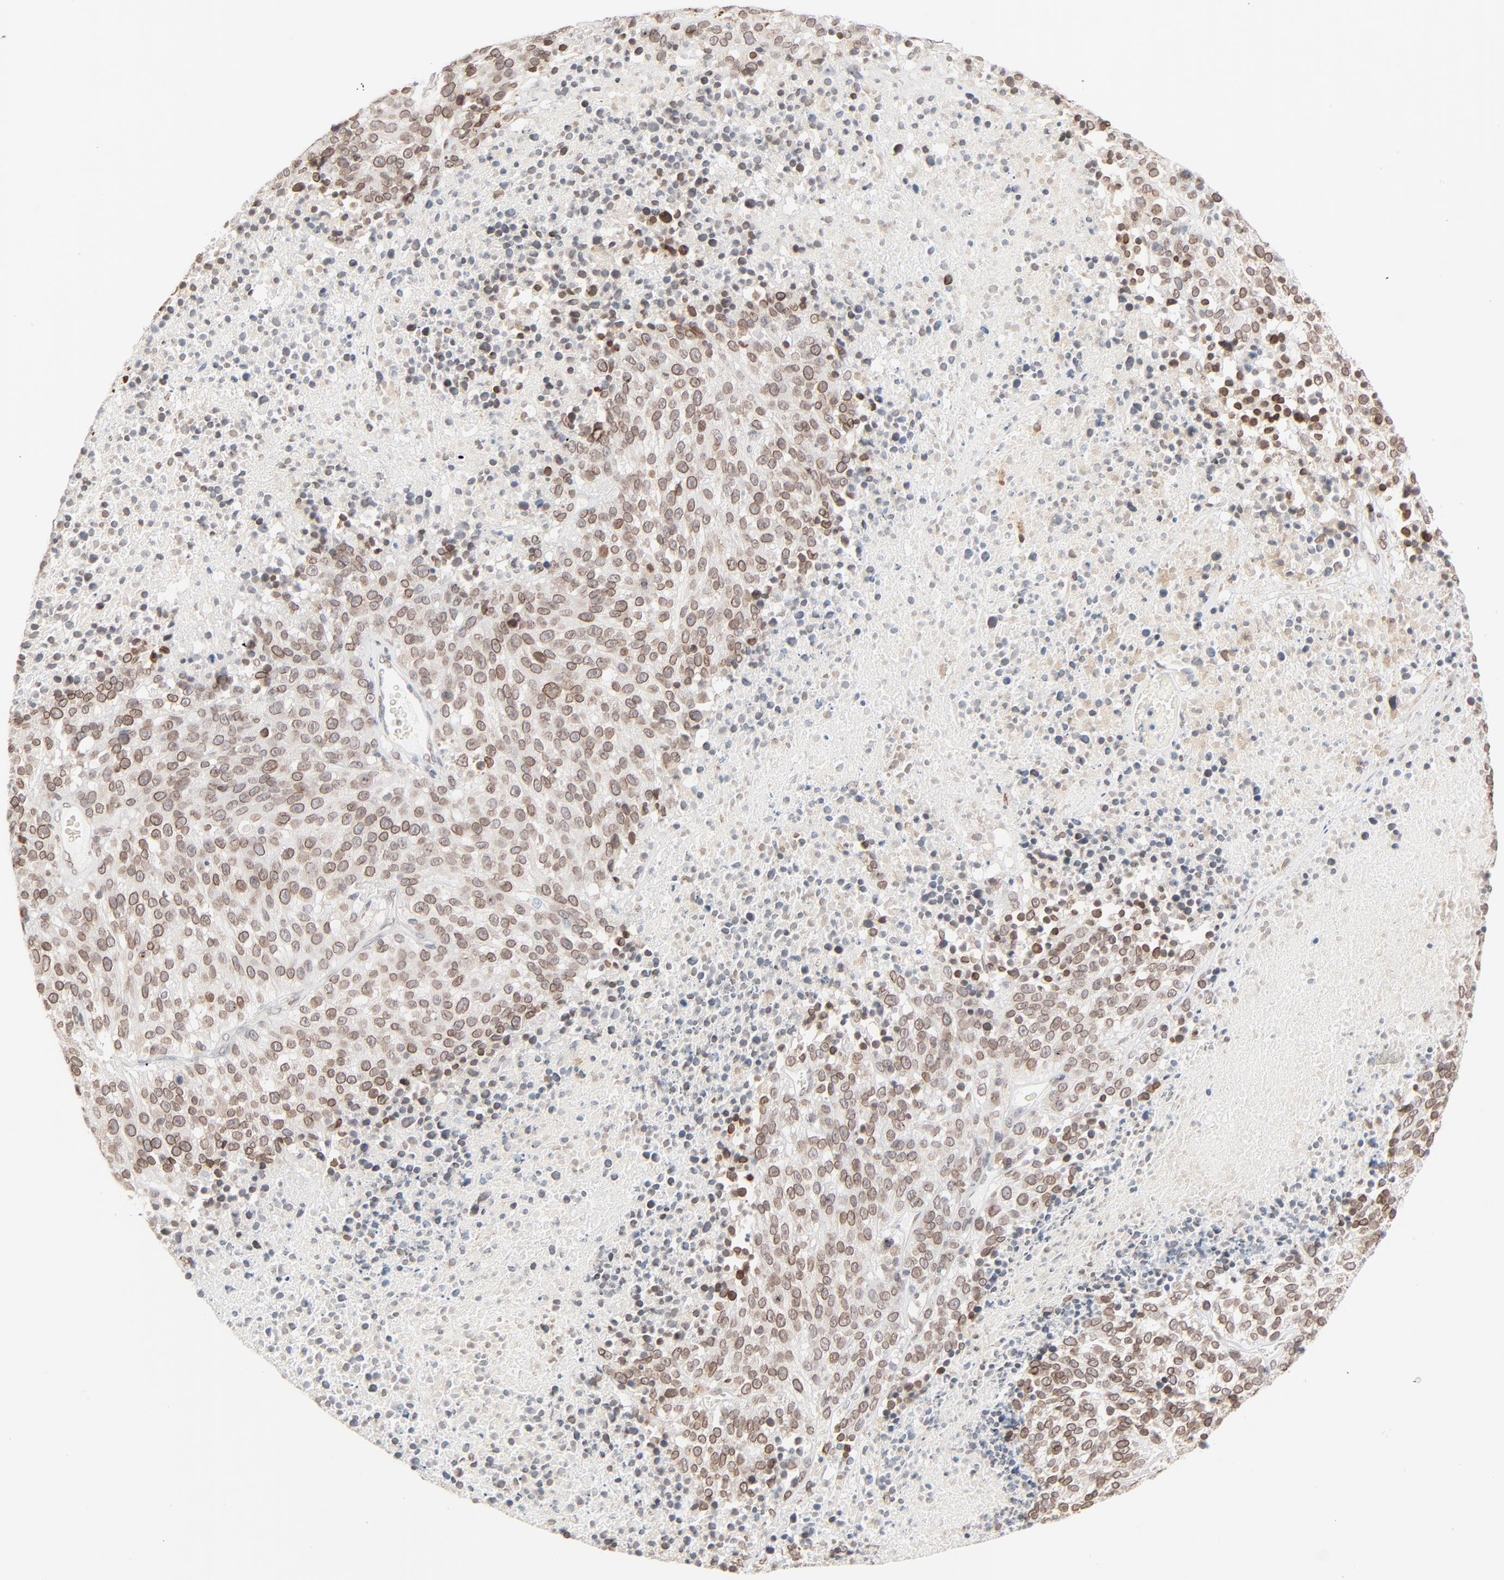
{"staining": {"intensity": "moderate", "quantity": ">75%", "location": "cytoplasmic/membranous,nuclear"}, "tissue": "melanoma", "cell_type": "Tumor cells", "image_type": "cancer", "snomed": [{"axis": "morphology", "description": "Malignant melanoma, Metastatic site"}, {"axis": "topography", "description": "Cerebral cortex"}], "caption": "Immunohistochemical staining of malignant melanoma (metastatic site) shows medium levels of moderate cytoplasmic/membranous and nuclear staining in approximately >75% of tumor cells.", "gene": "MAD1L1", "patient": {"sex": "female", "age": 52}}